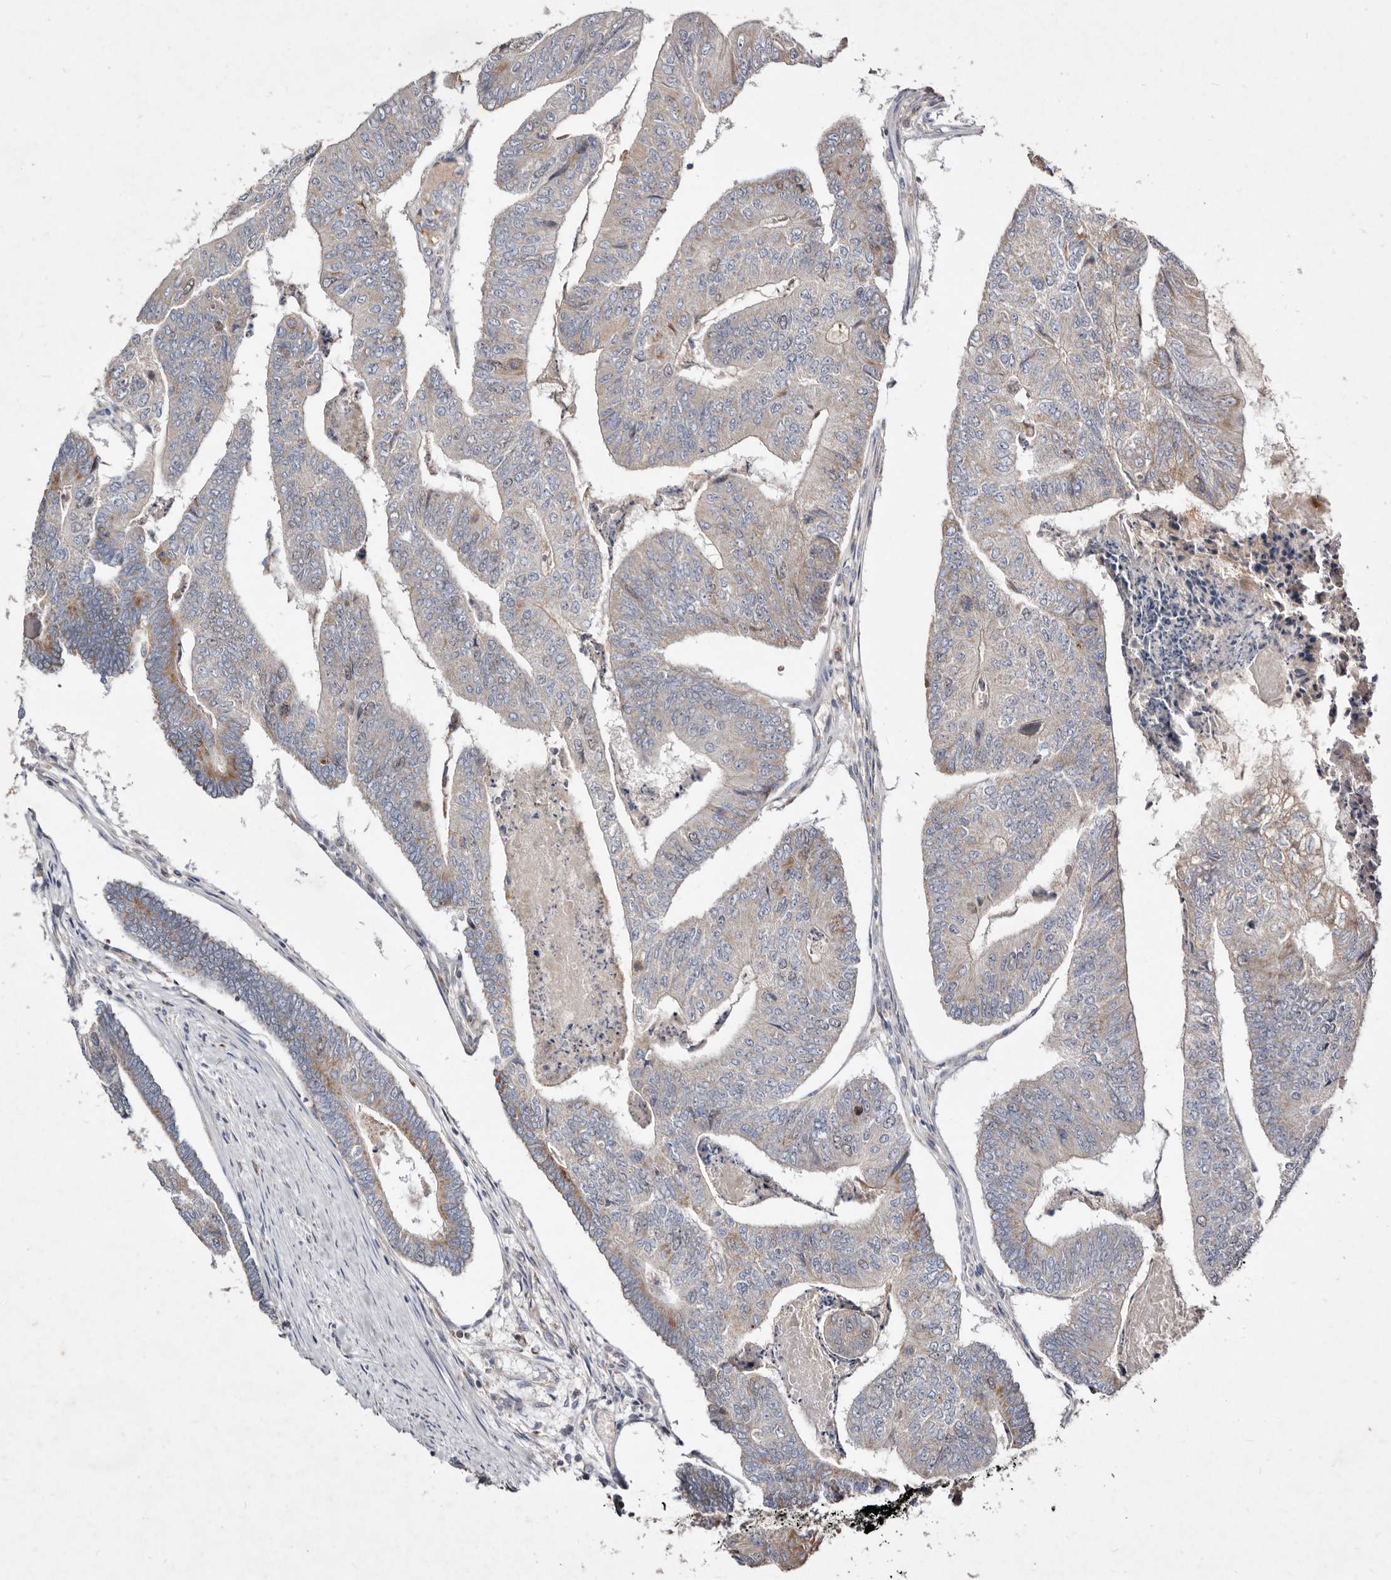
{"staining": {"intensity": "weak", "quantity": "<25%", "location": "cytoplasmic/membranous"}, "tissue": "colorectal cancer", "cell_type": "Tumor cells", "image_type": "cancer", "snomed": [{"axis": "morphology", "description": "Adenocarcinoma, NOS"}, {"axis": "topography", "description": "Colon"}], "caption": "Photomicrograph shows no significant protein positivity in tumor cells of colorectal cancer (adenocarcinoma).", "gene": "SLC25A20", "patient": {"sex": "female", "age": 67}}